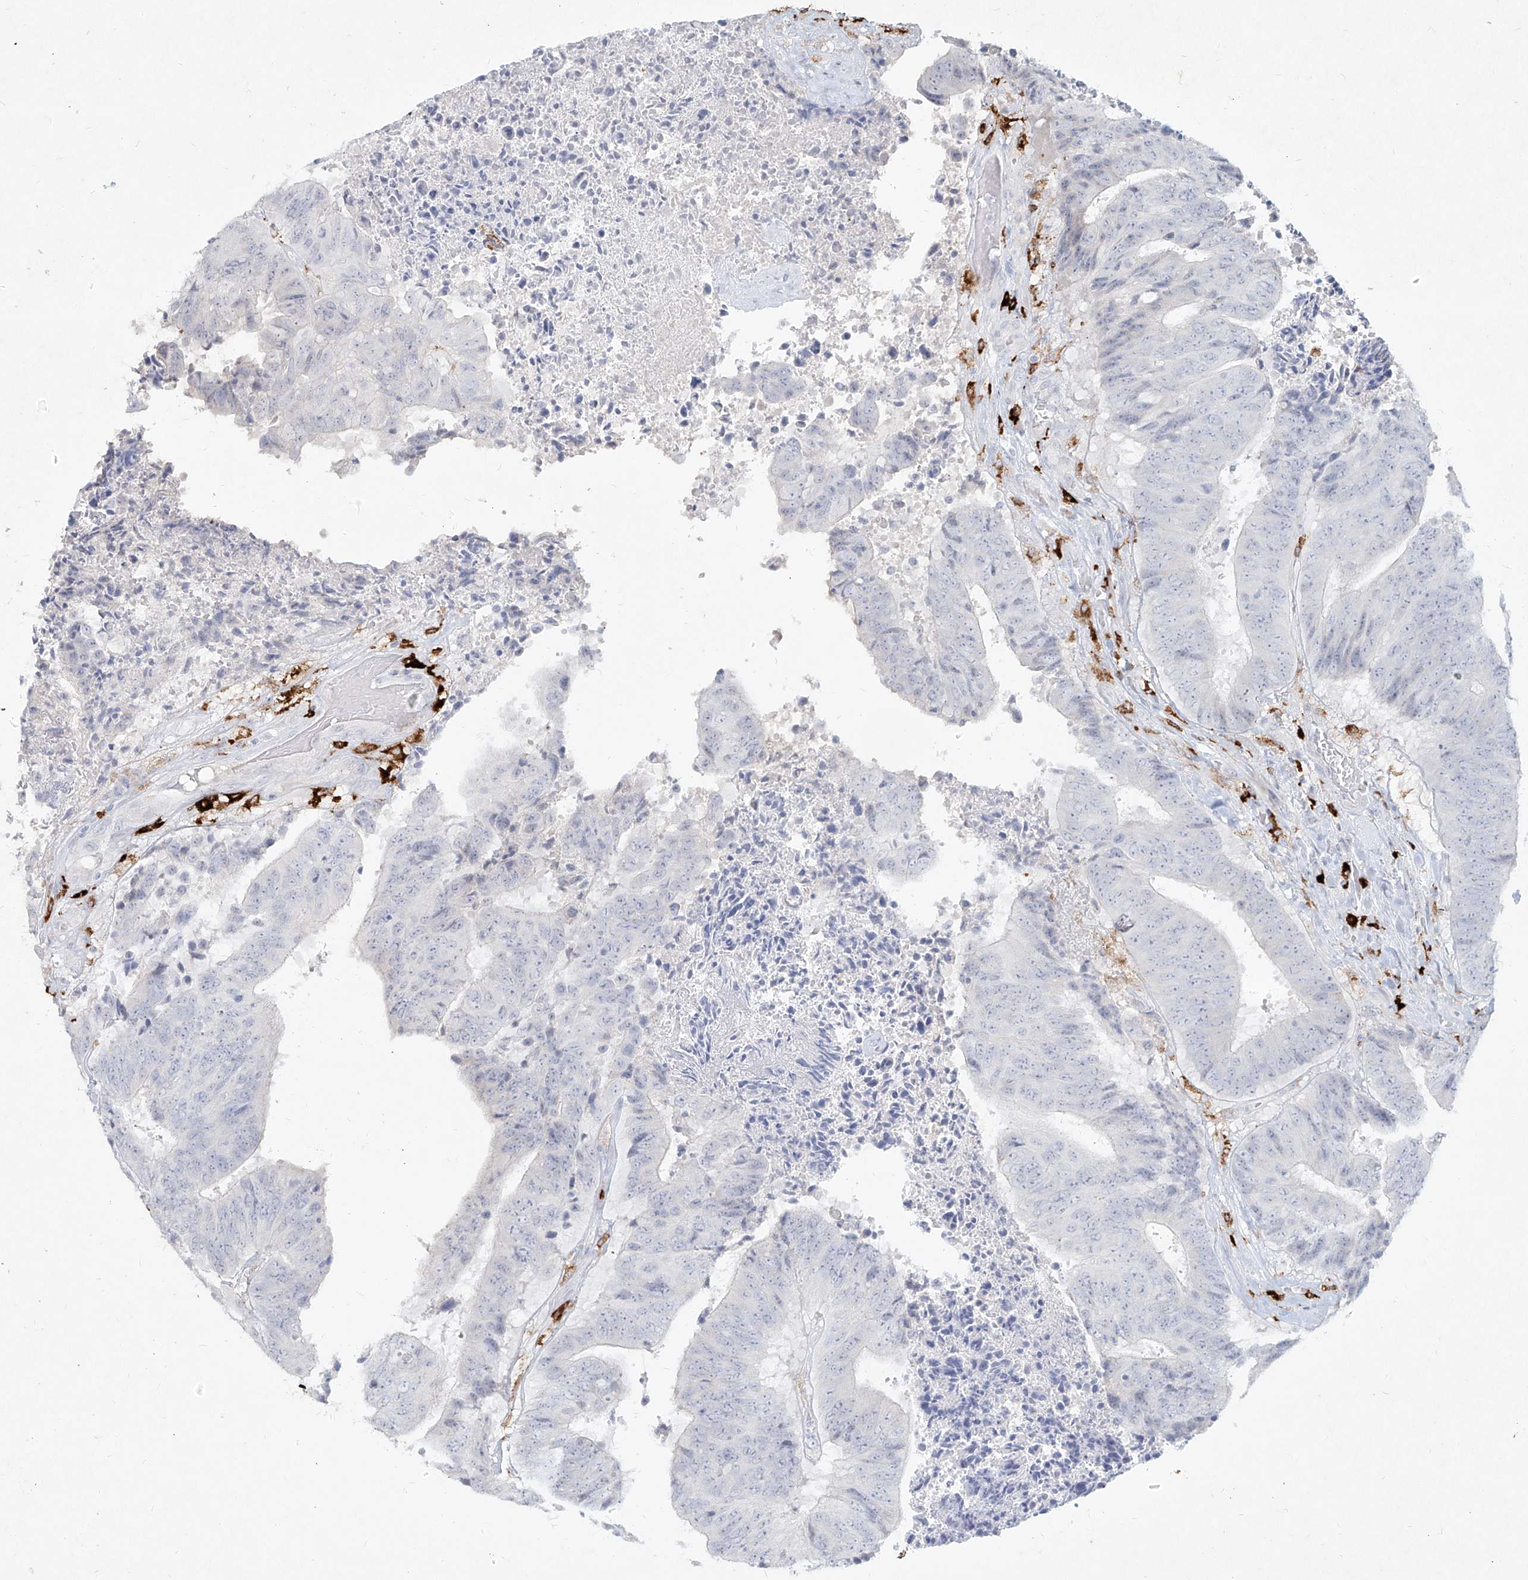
{"staining": {"intensity": "negative", "quantity": "none", "location": "none"}, "tissue": "colorectal cancer", "cell_type": "Tumor cells", "image_type": "cancer", "snomed": [{"axis": "morphology", "description": "Adenocarcinoma, NOS"}, {"axis": "topography", "description": "Rectum"}], "caption": "Protein analysis of colorectal cancer displays no significant expression in tumor cells.", "gene": "CD209", "patient": {"sex": "male", "age": 72}}